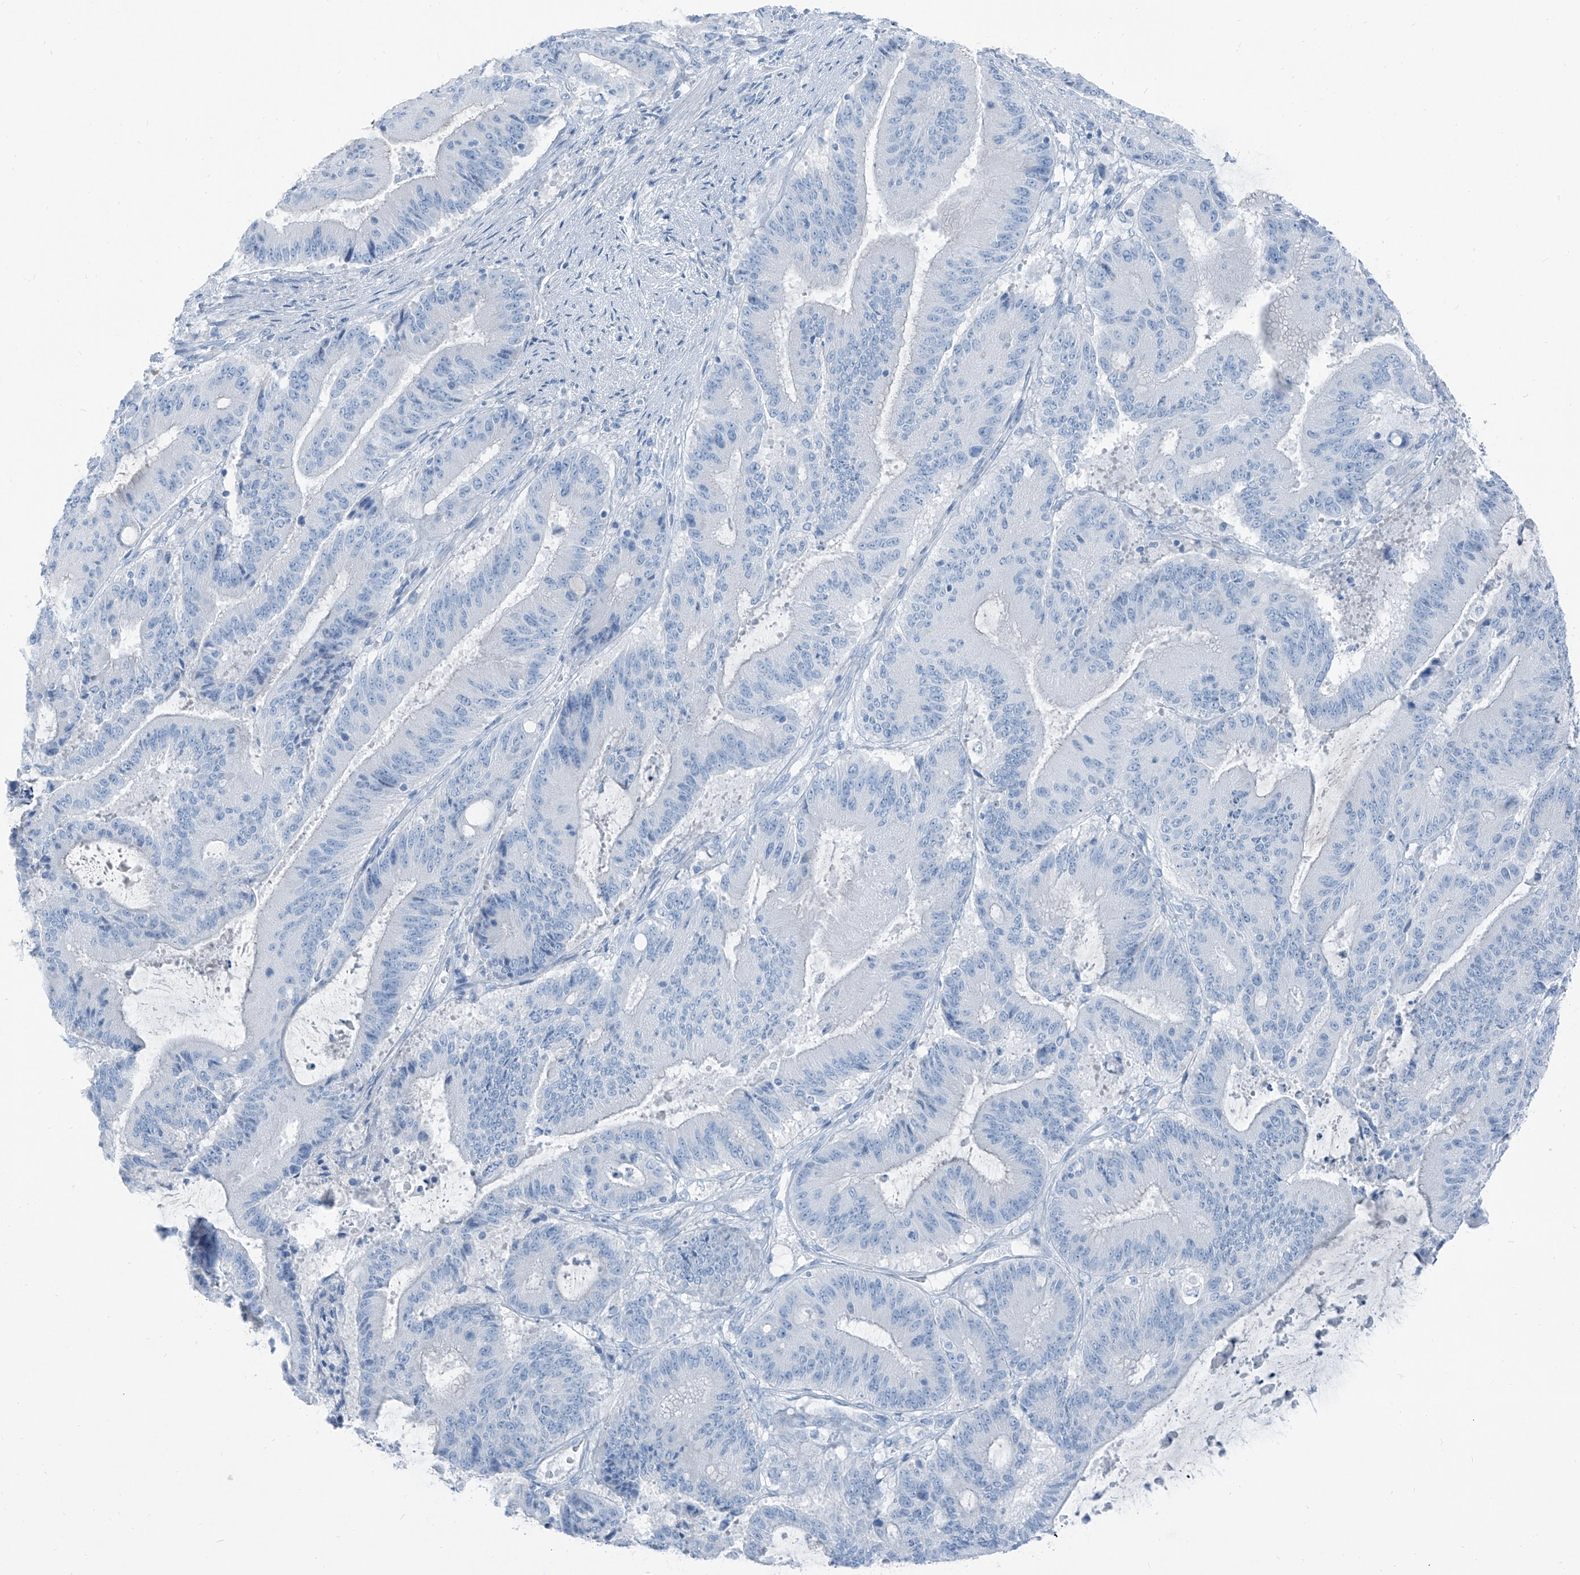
{"staining": {"intensity": "negative", "quantity": "none", "location": "none"}, "tissue": "liver cancer", "cell_type": "Tumor cells", "image_type": "cancer", "snomed": [{"axis": "morphology", "description": "Normal tissue, NOS"}, {"axis": "morphology", "description": "Cholangiocarcinoma"}, {"axis": "topography", "description": "Liver"}, {"axis": "topography", "description": "Peripheral nerve tissue"}], "caption": "Tumor cells are negative for brown protein staining in cholangiocarcinoma (liver).", "gene": "RGN", "patient": {"sex": "female", "age": 73}}